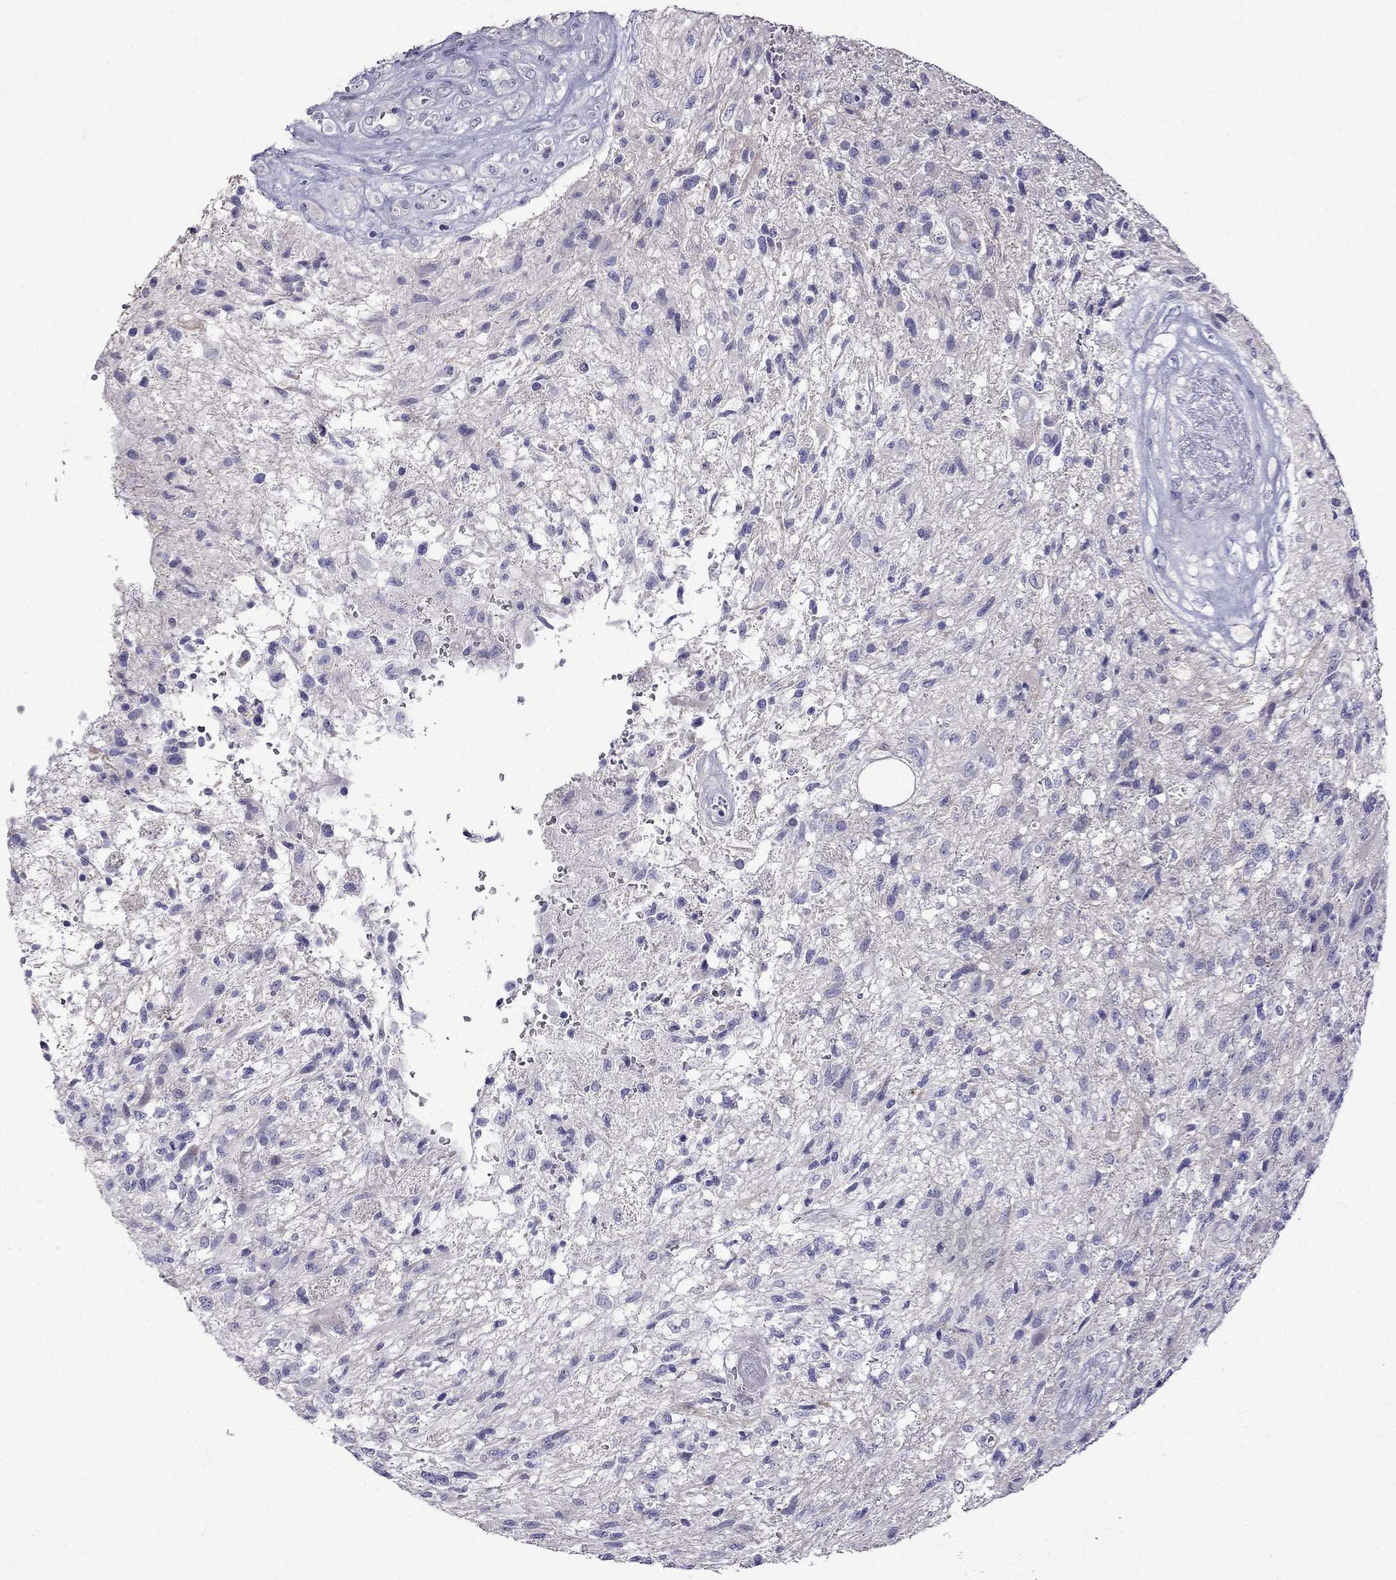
{"staining": {"intensity": "negative", "quantity": "none", "location": "none"}, "tissue": "glioma", "cell_type": "Tumor cells", "image_type": "cancer", "snomed": [{"axis": "morphology", "description": "Glioma, malignant, High grade"}, {"axis": "topography", "description": "Brain"}], "caption": "This is a micrograph of IHC staining of malignant high-grade glioma, which shows no expression in tumor cells.", "gene": "PATE1", "patient": {"sex": "male", "age": 56}}